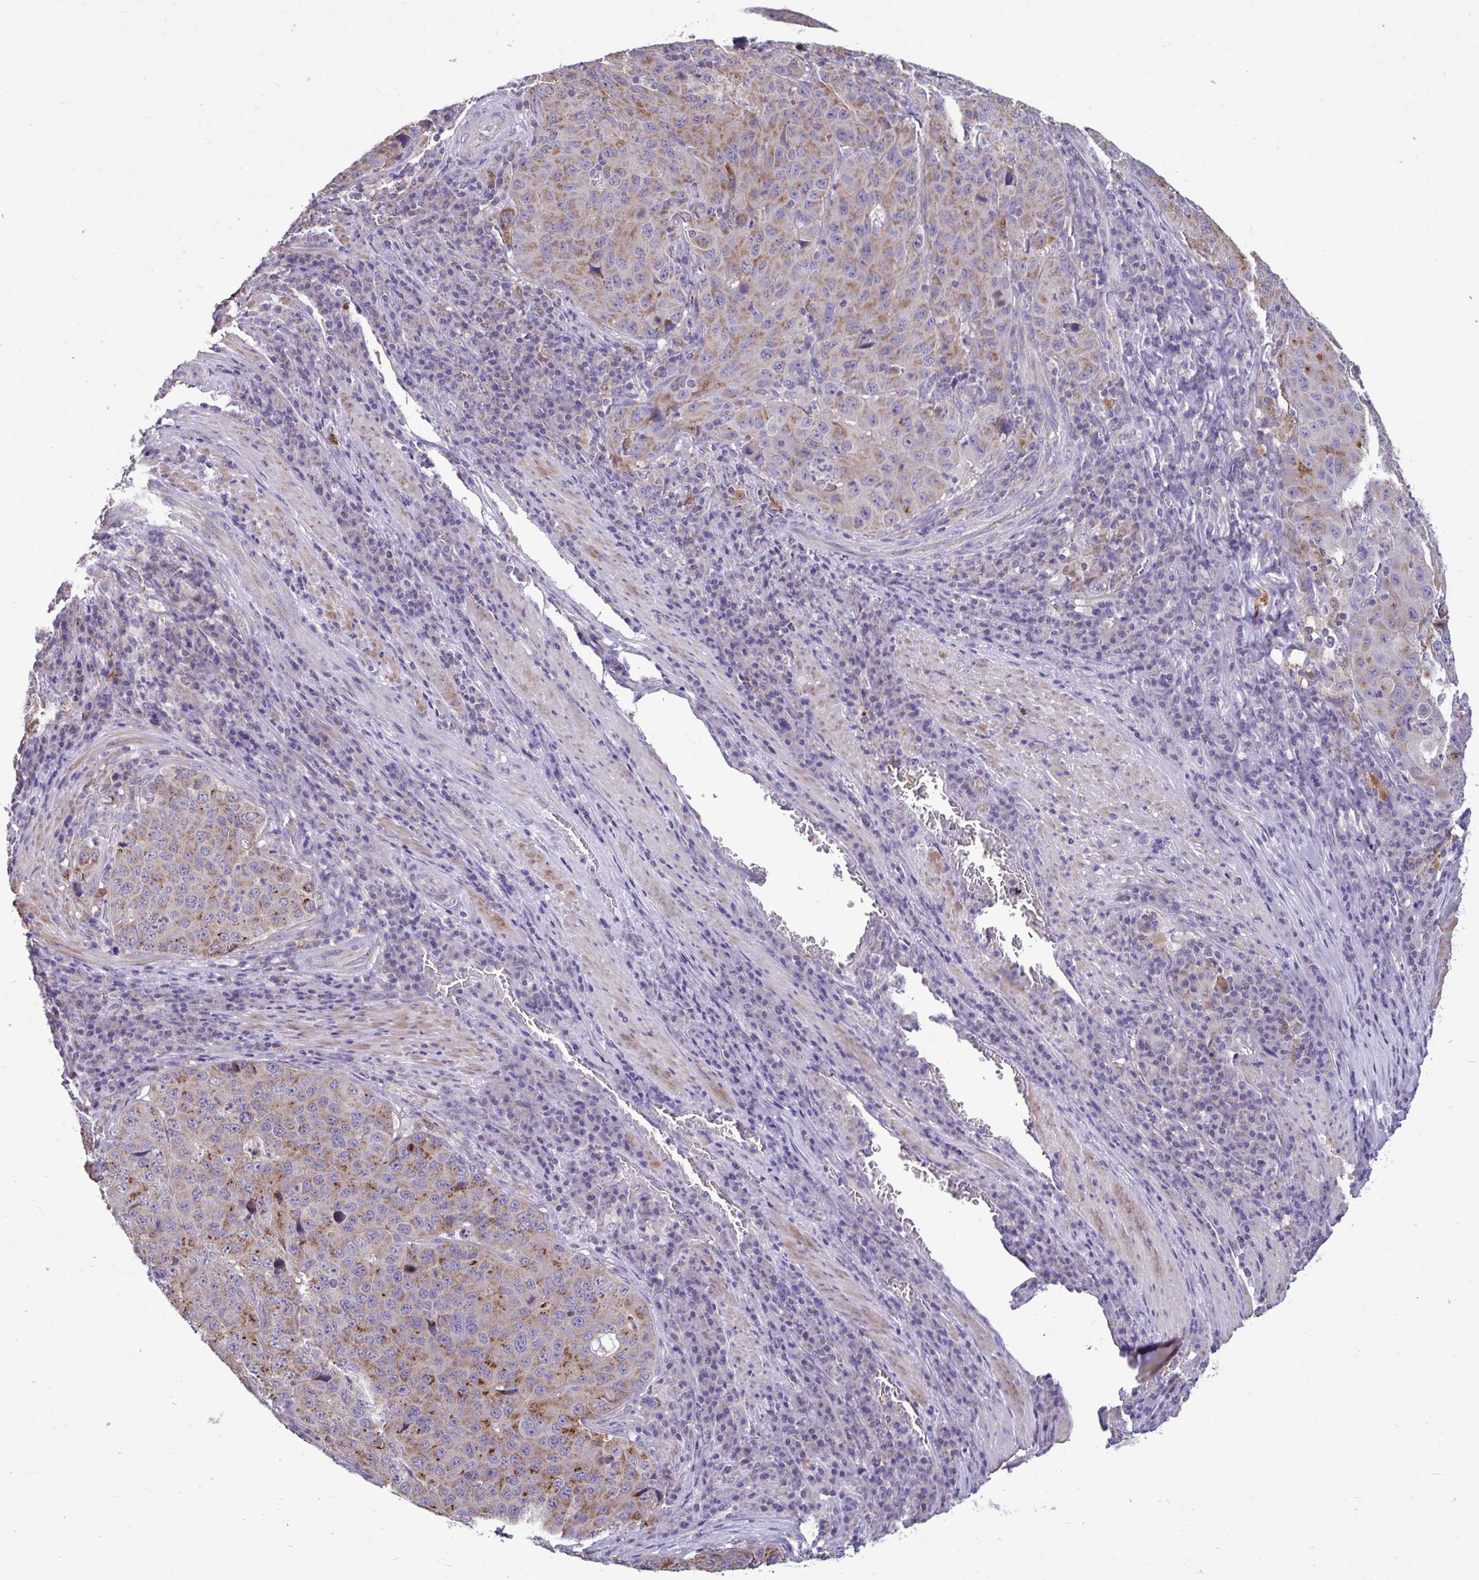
{"staining": {"intensity": "moderate", "quantity": ">75%", "location": "cytoplasmic/membranous"}, "tissue": "stomach cancer", "cell_type": "Tumor cells", "image_type": "cancer", "snomed": [{"axis": "morphology", "description": "Adenocarcinoma, NOS"}, {"axis": "topography", "description": "Stomach"}], "caption": "Stomach adenocarcinoma was stained to show a protein in brown. There is medium levels of moderate cytoplasmic/membranous staining in approximately >75% of tumor cells.", "gene": "SARS2", "patient": {"sex": "male", "age": 71}}